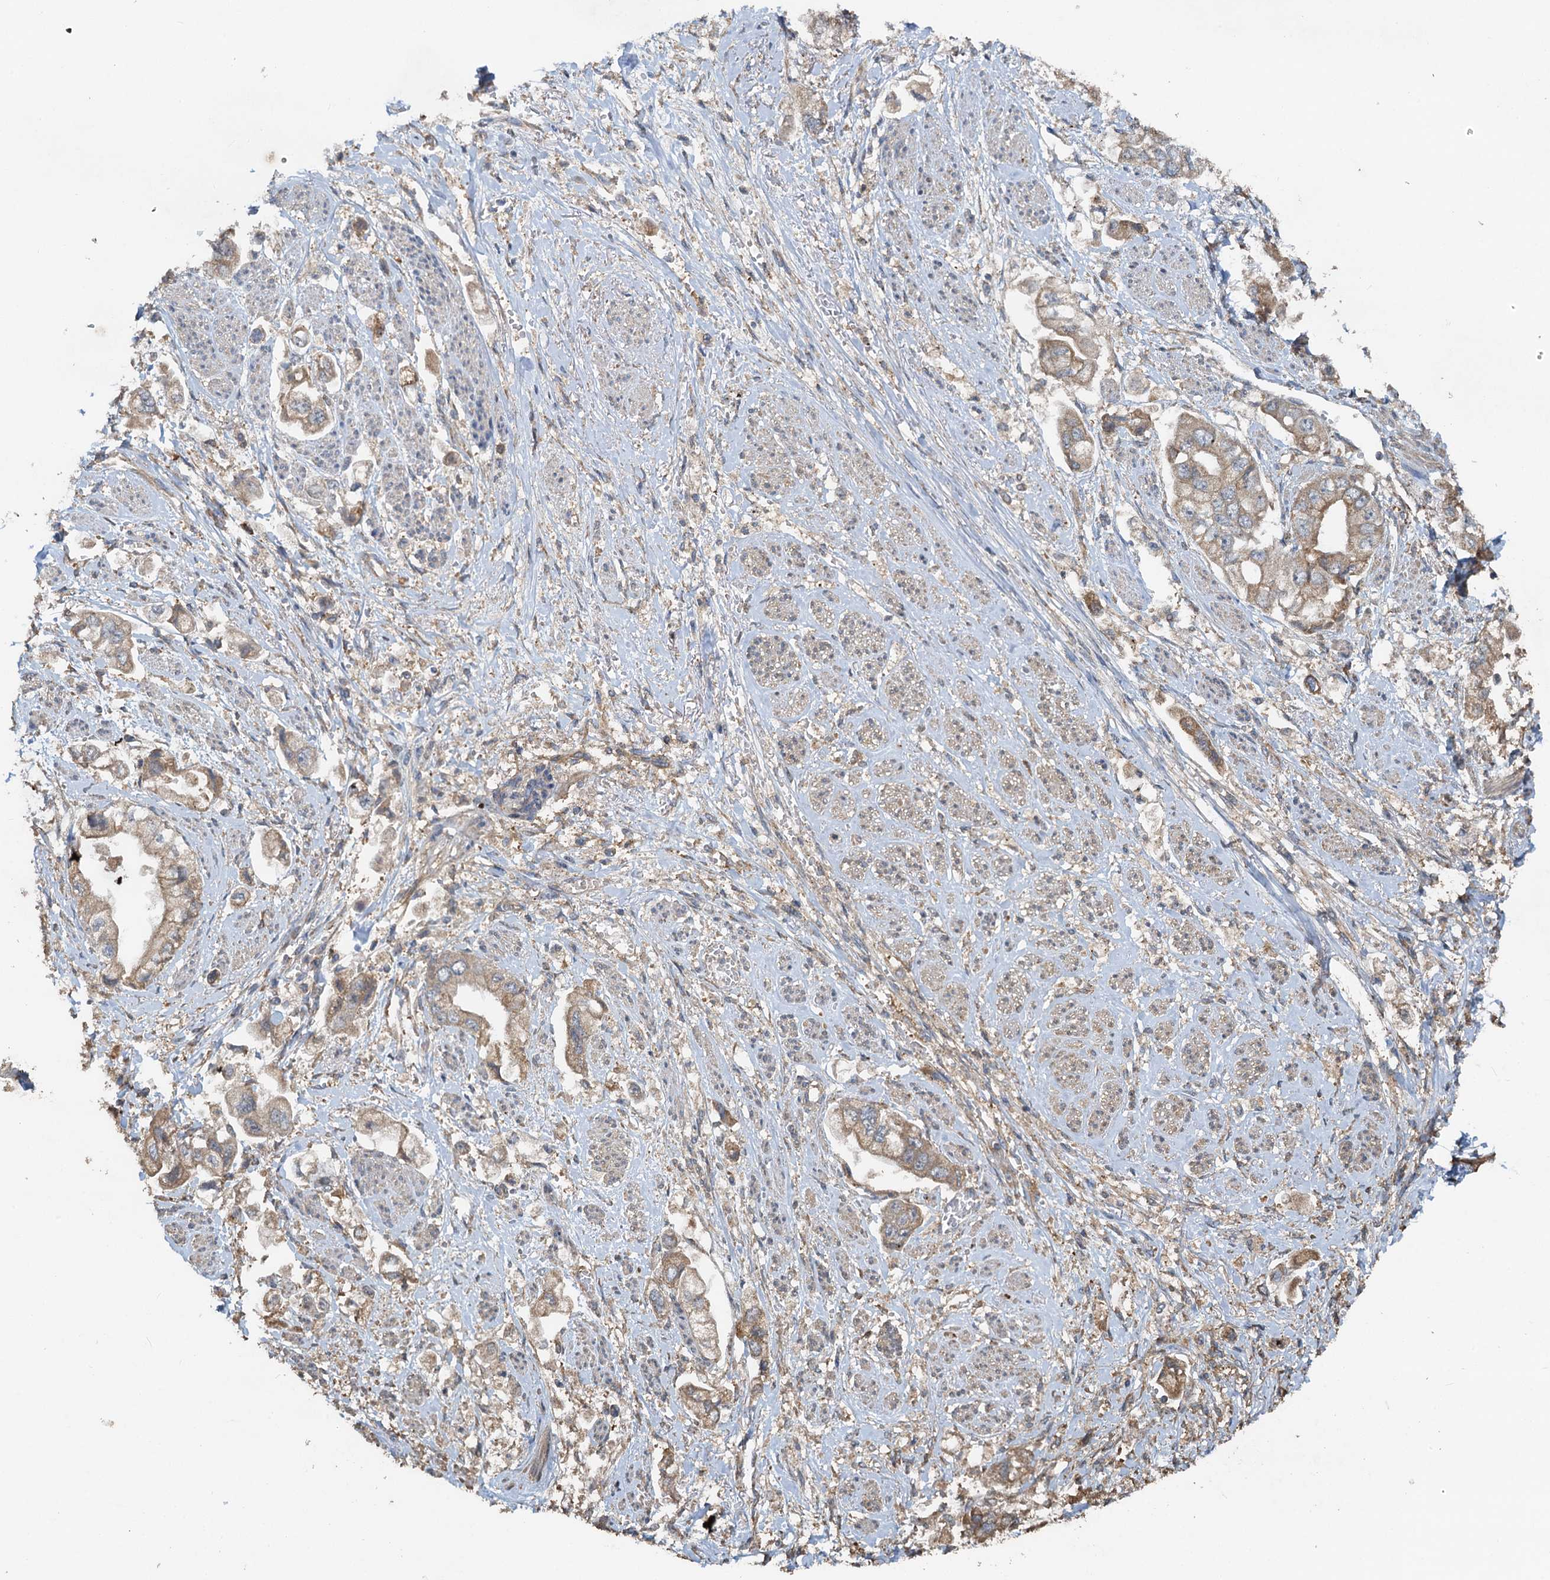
{"staining": {"intensity": "moderate", "quantity": ">75%", "location": "cytoplasmic/membranous"}, "tissue": "stomach cancer", "cell_type": "Tumor cells", "image_type": "cancer", "snomed": [{"axis": "morphology", "description": "Adenocarcinoma, NOS"}, {"axis": "topography", "description": "Stomach"}], "caption": "Protein staining reveals moderate cytoplasmic/membranous staining in about >75% of tumor cells in stomach cancer (adenocarcinoma).", "gene": "HYI", "patient": {"sex": "male", "age": 62}}